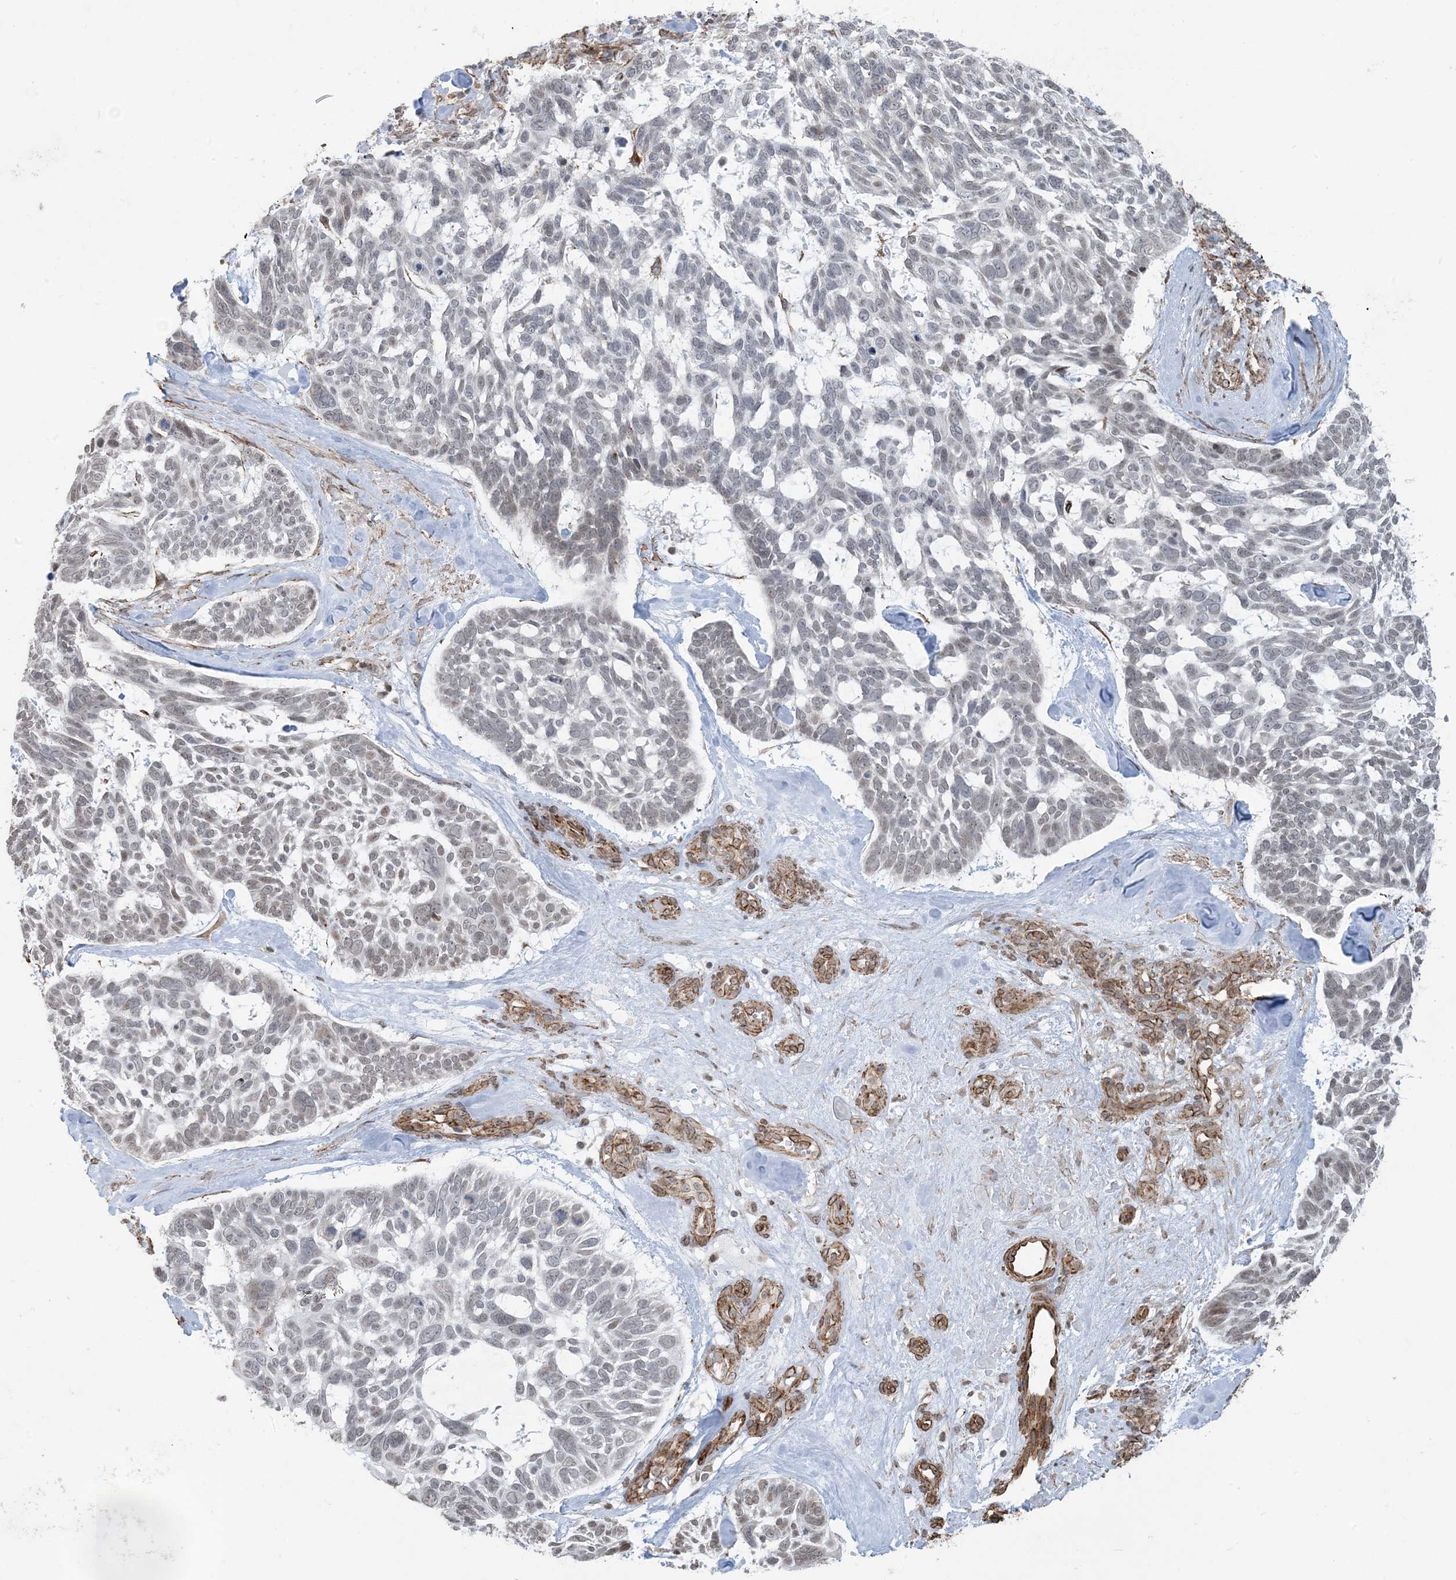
{"staining": {"intensity": "negative", "quantity": "none", "location": "none"}, "tissue": "skin cancer", "cell_type": "Tumor cells", "image_type": "cancer", "snomed": [{"axis": "morphology", "description": "Basal cell carcinoma"}, {"axis": "topography", "description": "Skin"}], "caption": "Tumor cells show no significant protein positivity in skin cancer.", "gene": "CHCHD4", "patient": {"sex": "male", "age": 88}}